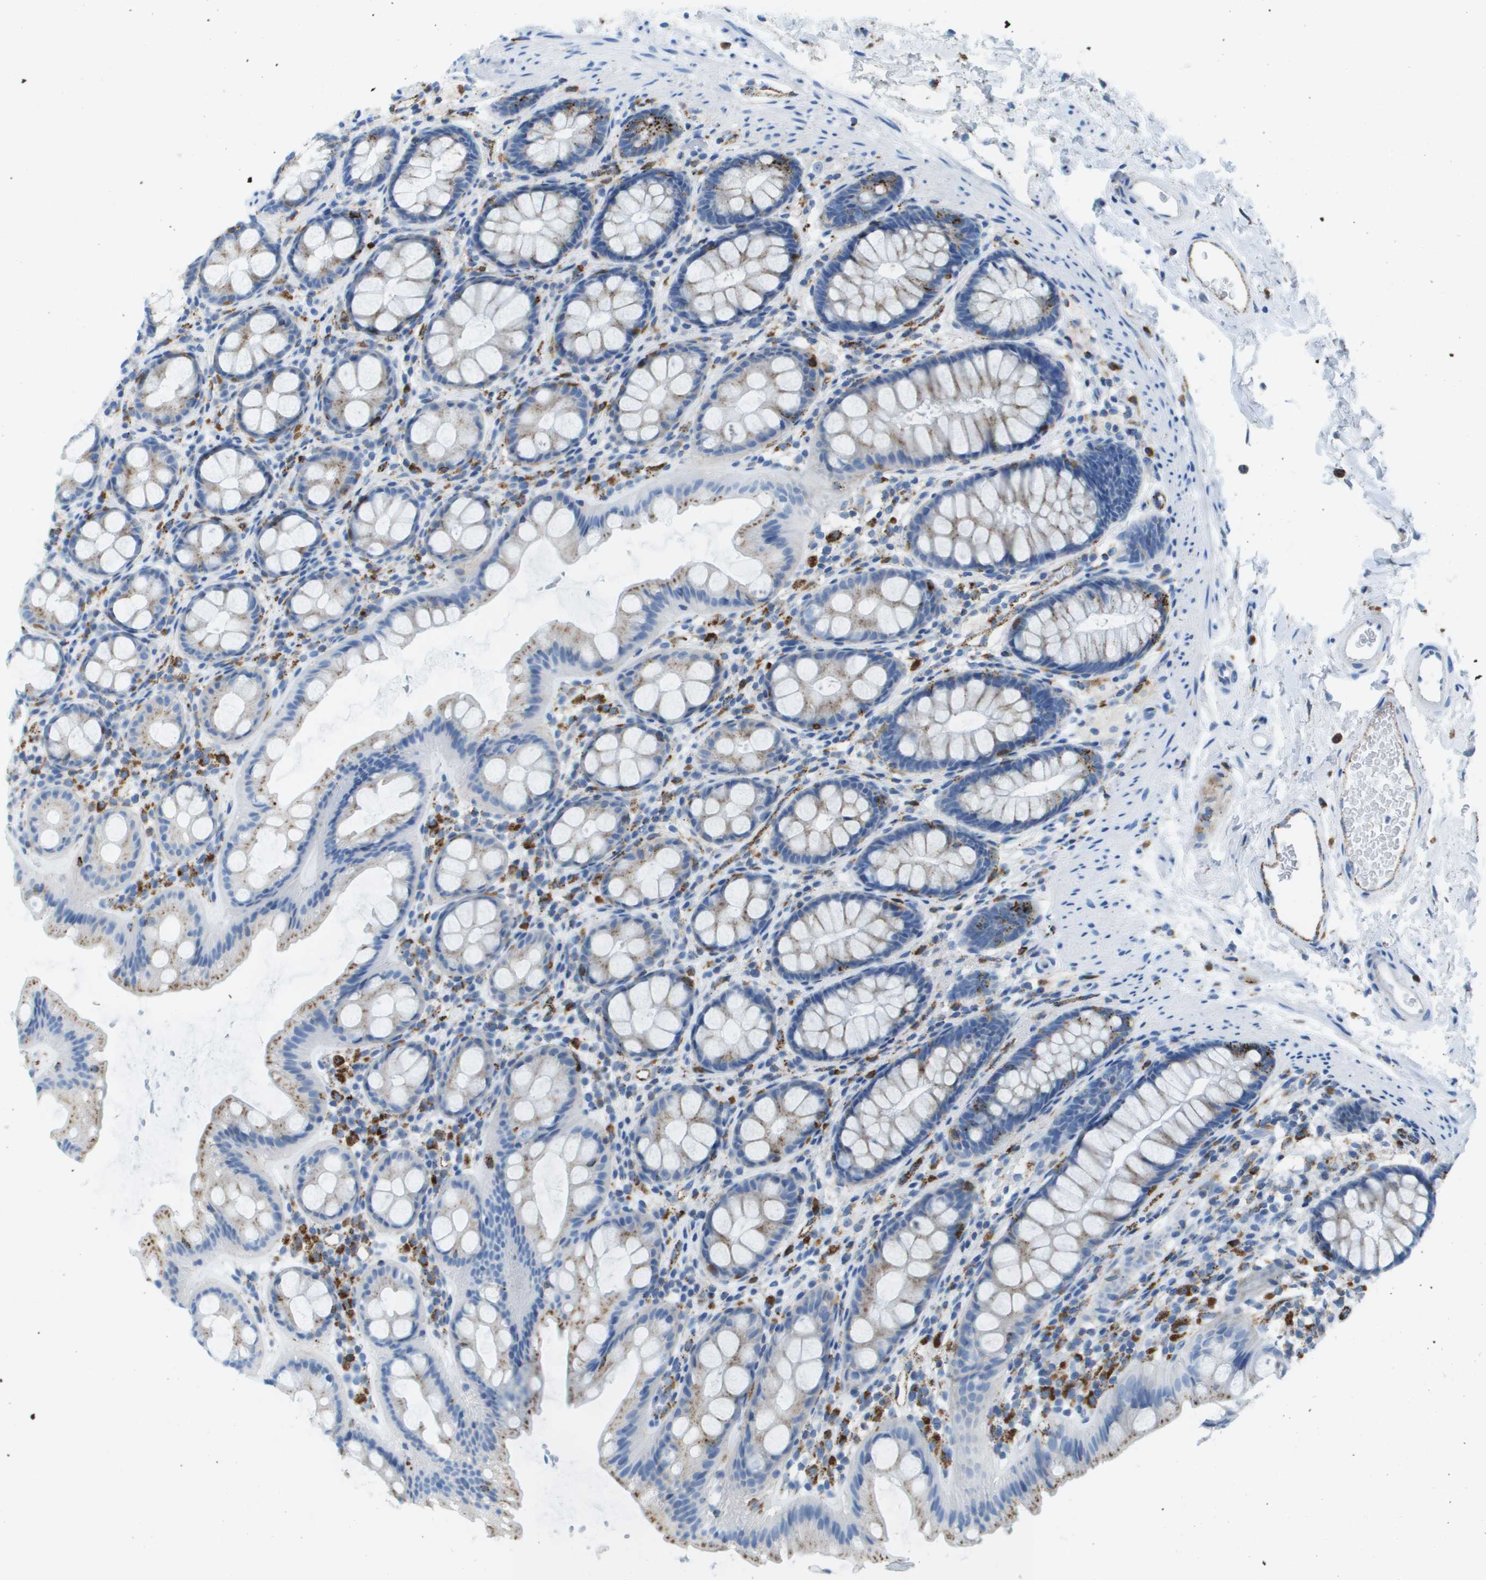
{"staining": {"intensity": "negative", "quantity": "none", "location": "none"}, "tissue": "rectum", "cell_type": "Glandular cells", "image_type": "normal", "snomed": [{"axis": "morphology", "description": "Normal tissue, NOS"}, {"axis": "topography", "description": "Rectum"}], "caption": "This photomicrograph is of benign rectum stained with immunohistochemistry to label a protein in brown with the nuclei are counter-stained blue. There is no expression in glandular cells.", "gene": "PRCP", "patient": {"sex": "female", "age": 65}}